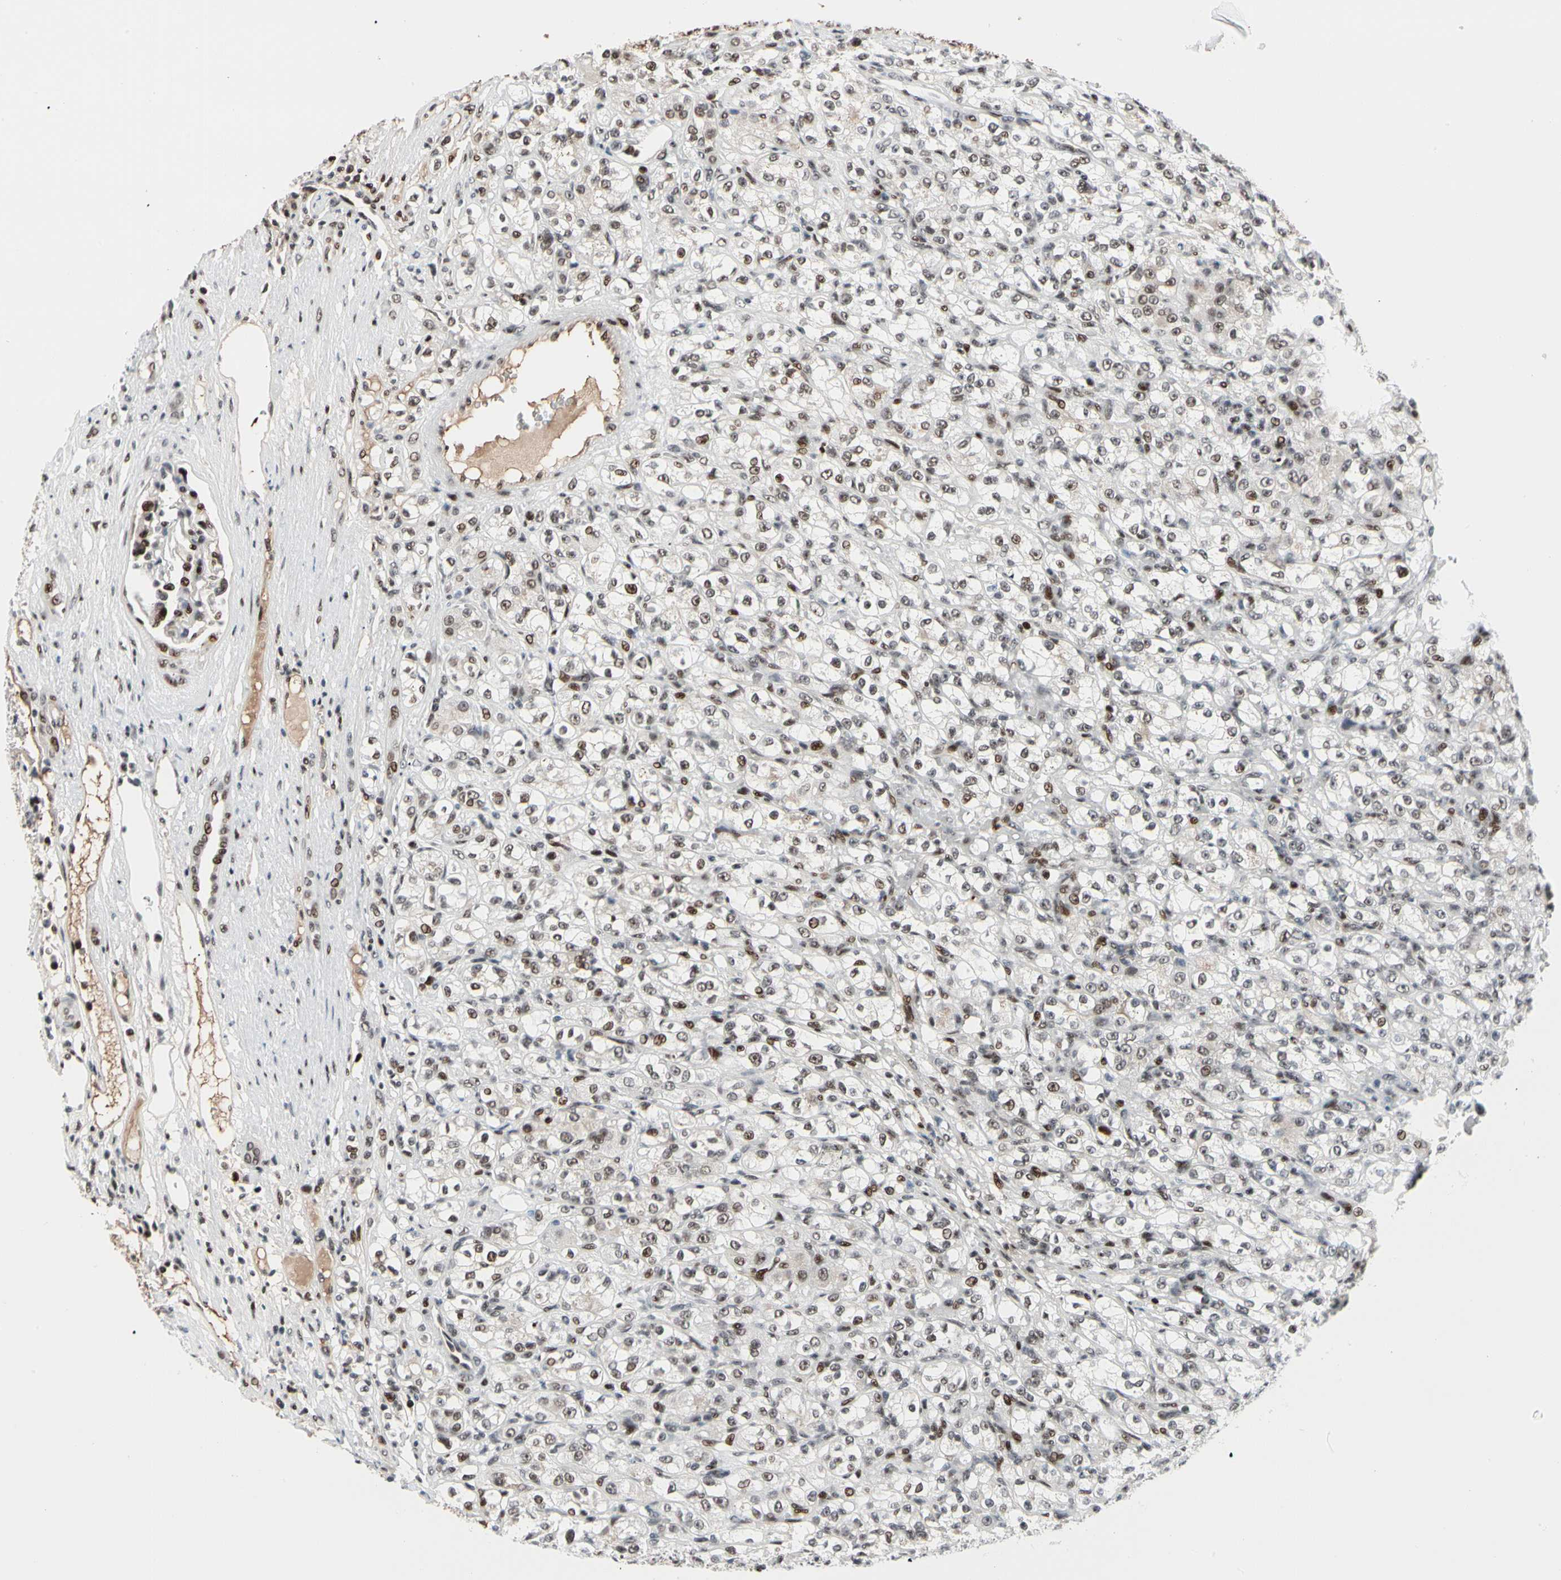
{"staining": {"intensity": "moderate", "quantity": ">75%", "location": "nuclear"}, "tissue": "renal cancer", "cell_type": "Tumor cells", "image_type": "cancer", "snomed": [{"axis": "morphology", "description": "Normal tissue, NOS"}, {"axis": "morphology", "description": "Adenocarcinoma, NOS"}, {"axis": "topography", "description": "Kidney"}], "caption": "Approximately >75% of tumor cells in renal cancer reveal moderate nuclear protein expression as visualized by brown immunohistochemical staining.", "gene": "FOXO3", "patient": {"sex": "male", "age": 61}}